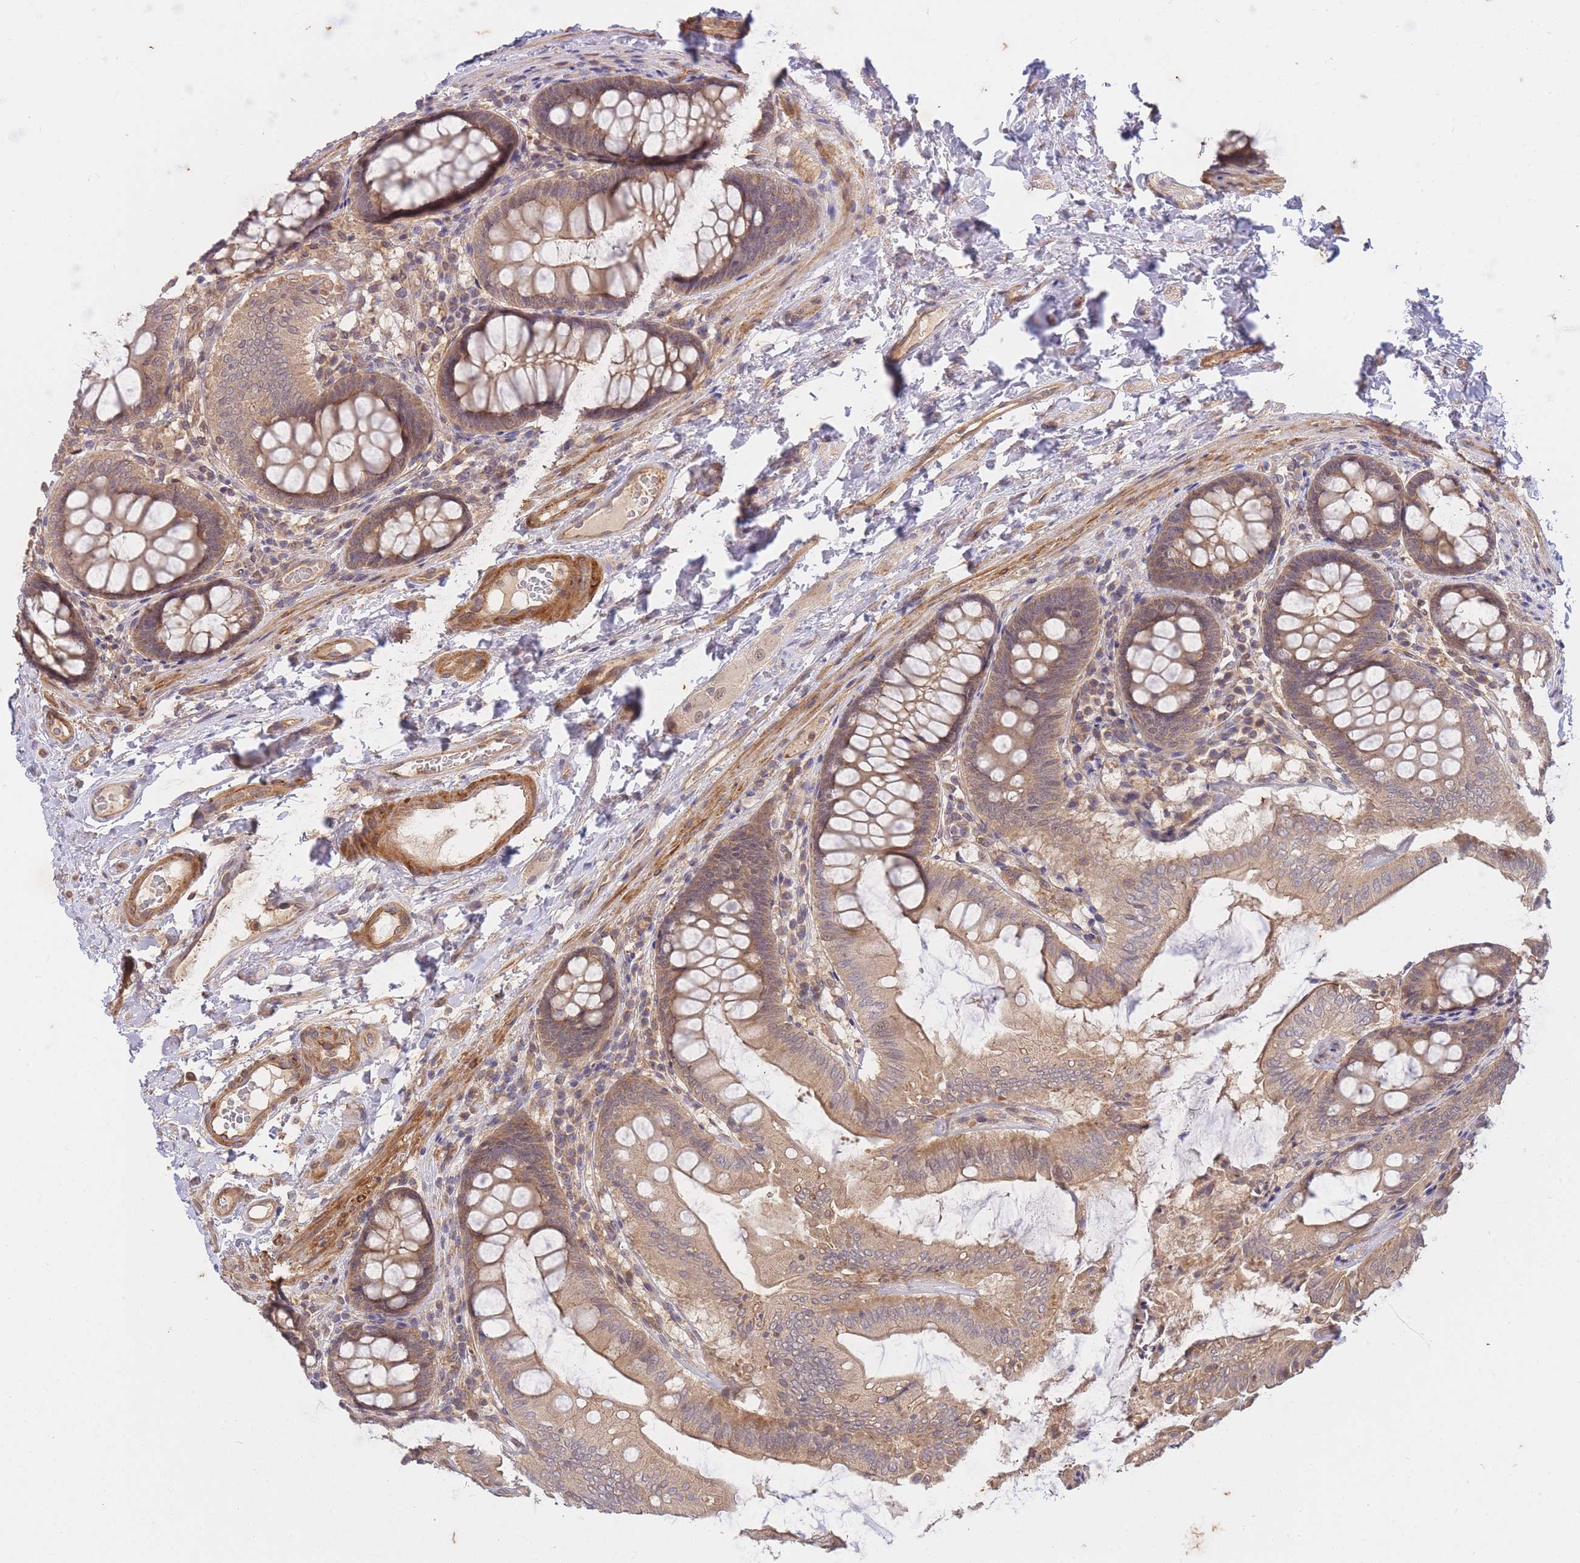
{"staining": {"intensity": "moderate", "quantity": ">75%", "location": "cytoplasmic/membranous"}, "tissue": "colon", "cell_type": "Endothelial cells", "image_type": "normal", "snomed": [{"axis": "morphology", "description": "Normal tissue, NOS"}, {"axis": "topography", "description": "Colon"}], "caption": "Endothelial cells exhibit medium levels of moderate cytoplasmic/membranous expression in approximately >75% of cells in unremarkable colon. The staining was performed using DAB, with brown indicating positive protein expression. Nuclei are stained blue with hematoxylin.", "gene": "ST8SIA4", "patient": {"sex": "male", "age": 84}}